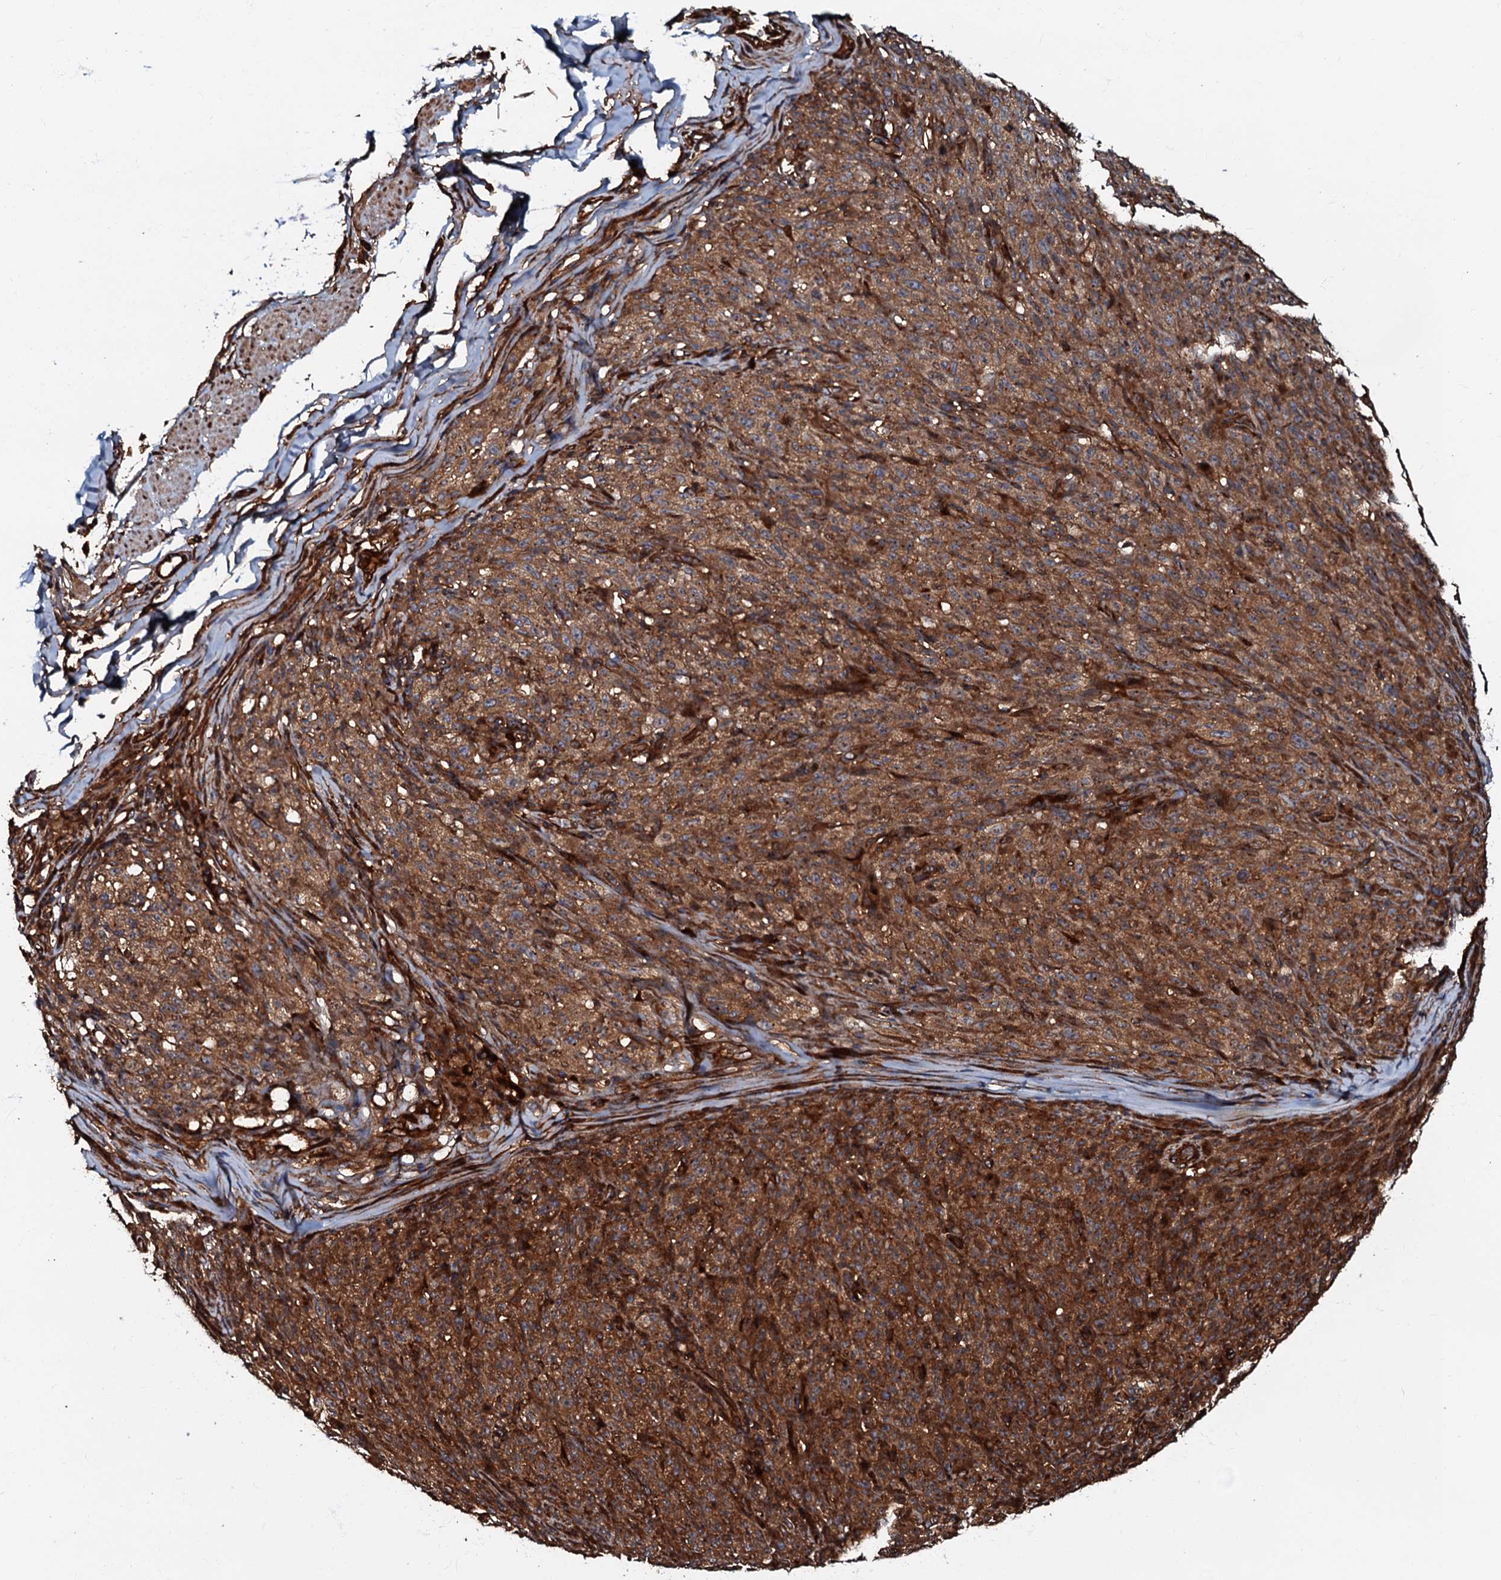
{"staining": {"intensity": "strong", "quantity": ">75%", "location": "cytoplasmic/membranous"}, "tissue": "melanoma", "cell_type": "Tumor cells", "image_type": "cancer", "snomed": [{"axis": "morphology", "description": "Malignant melanoma, NOS"}, {"axis": "topography", "description": "Skin"}], "caption": "Protein expression analysis of melanoma displays strong cytoplasmic/membranous staining in about >75% of tumor cells.", "gene": "BLOC1S6", "patient": {"sex": "female", "age": 82}}